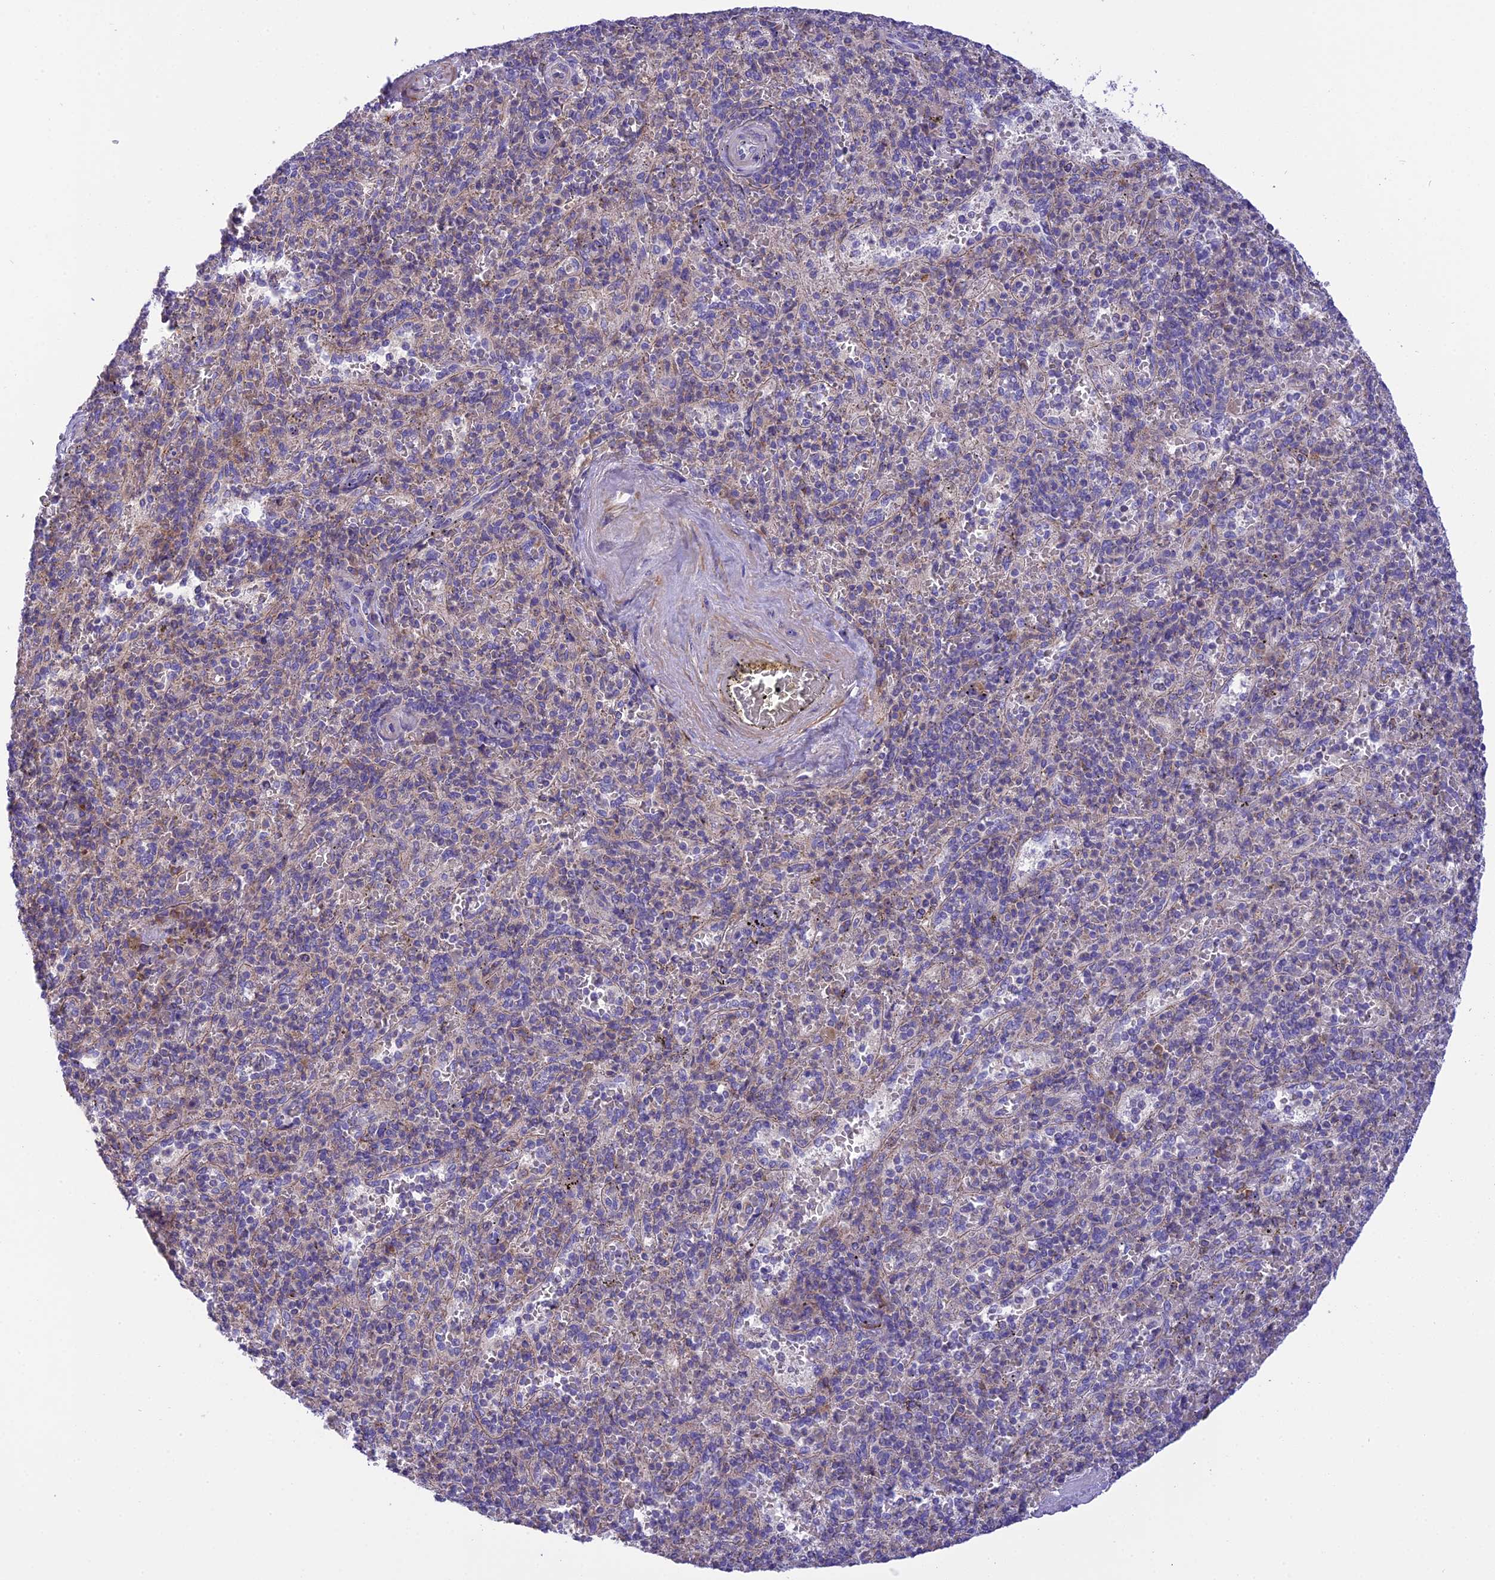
{"staining": {"intensity": "moderate", "quantity": "<25%", "location": "cytoplasmic/membranous"}, "tissue": "spleen", "cell_type": "Cells in red pulp", "image_type": "normal", "snomed": [{"axis": "morphology", "description": "Normal tissue, NOS"}, {"axis": "topography", "description": "Spleen"}], "caption": "A brown stain highlights moderate cytoplasmic/membranous staining of a protein in cells in red pulp of unremarkable spleen.", "gene": "CORO7", "patient": {"sex": "male", "age": 82}}